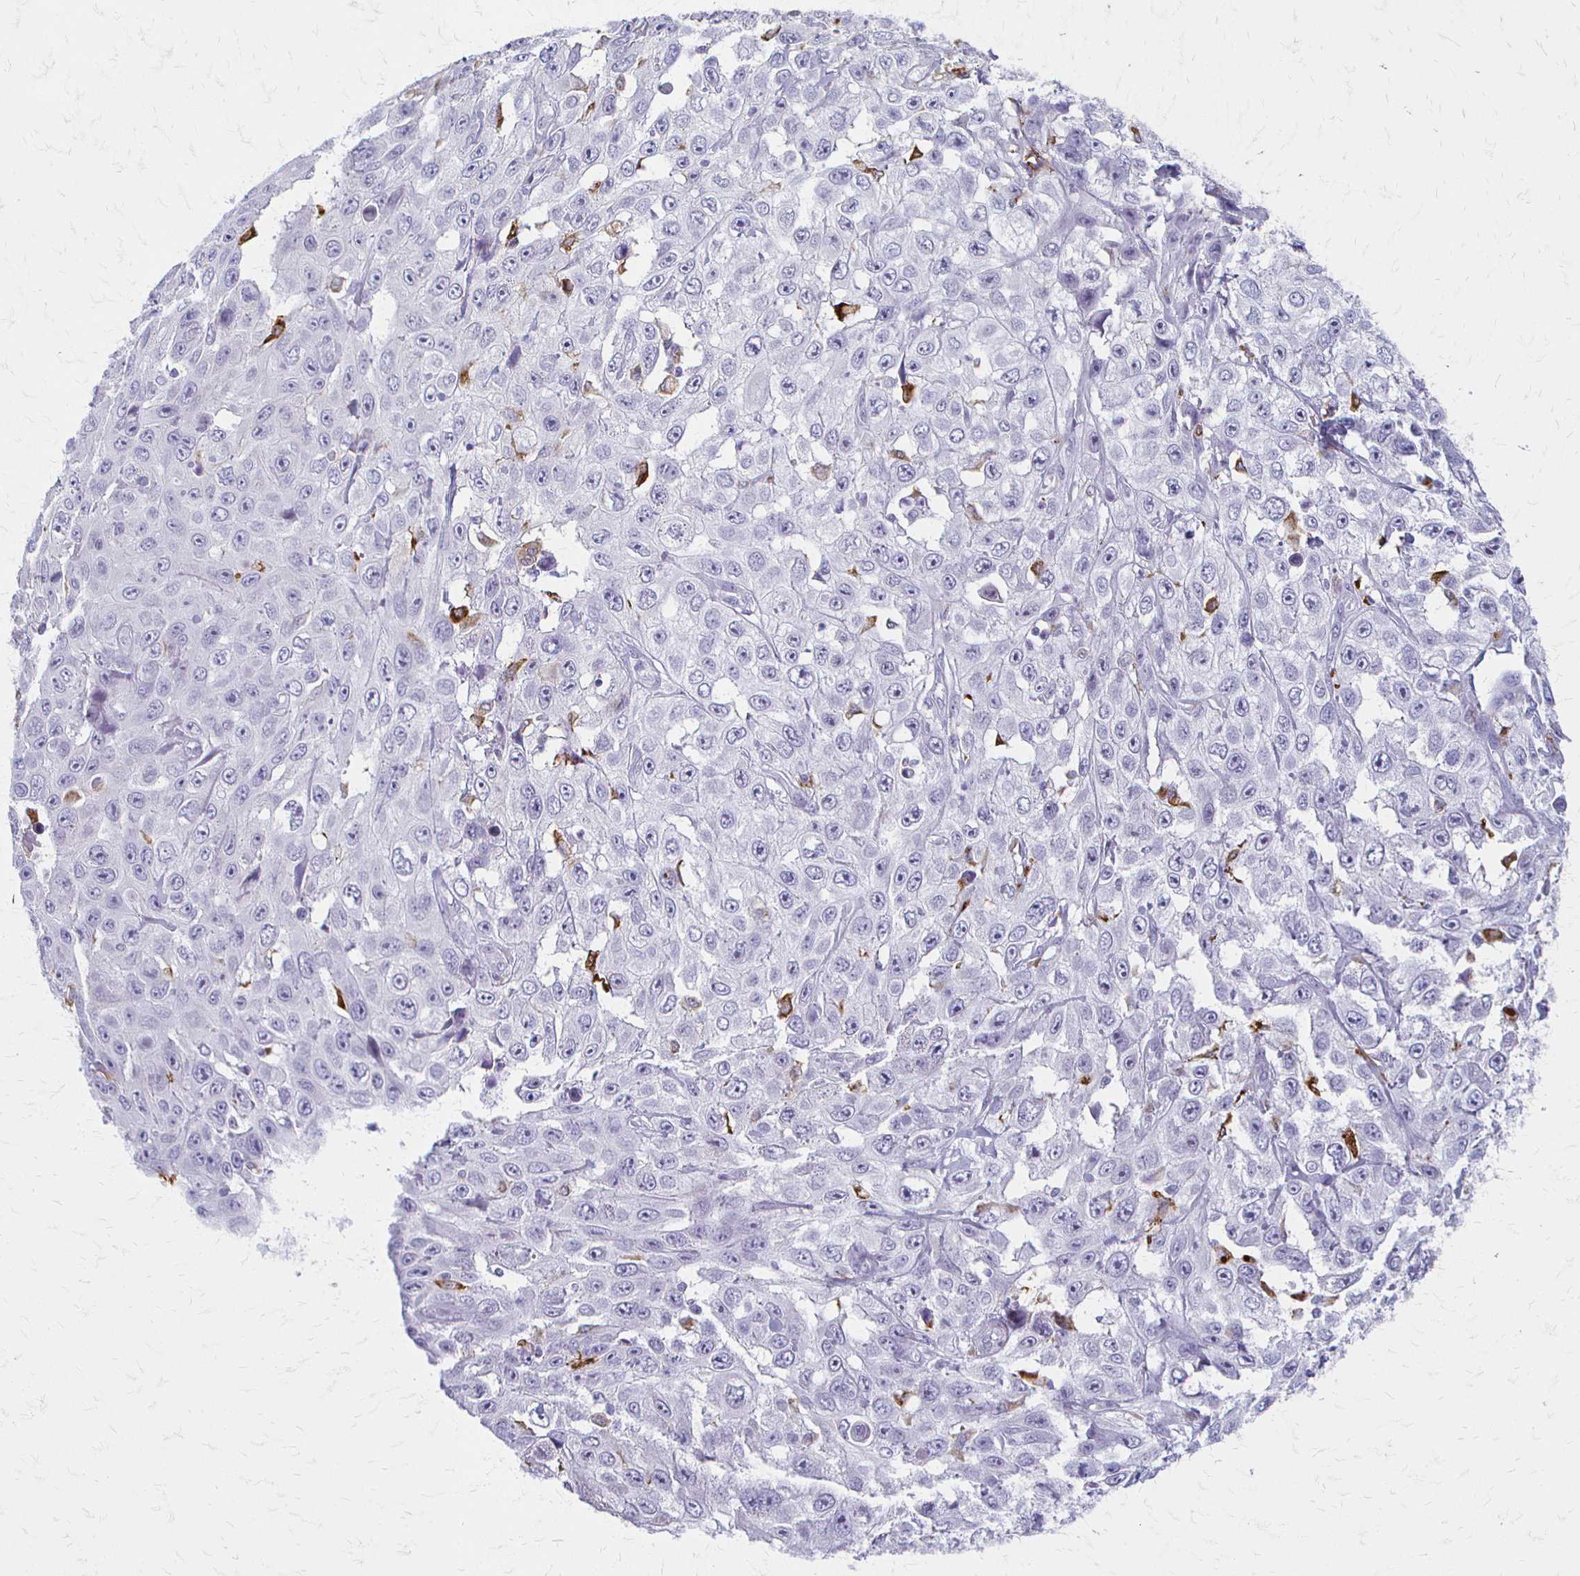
{"staining": {"intensity": "negative", "quantity": "none", "location": "none"}, "tissue": "skin cancer", "cell_type": "Tumor cells", "image_type": "cancer", "snomed": [{"axis": "morphology", "description": "Squamous cell carcinoma, NOS"}, {"axis": "topography", "description": "Skin"}], "caption": "Skin cancer (squamous cell carcinoma) was stained to show a protein in brown. There is no significant staining in tumor cells.", "gene": "ACP5", "patient": {"sex": "male", "age": 82}}